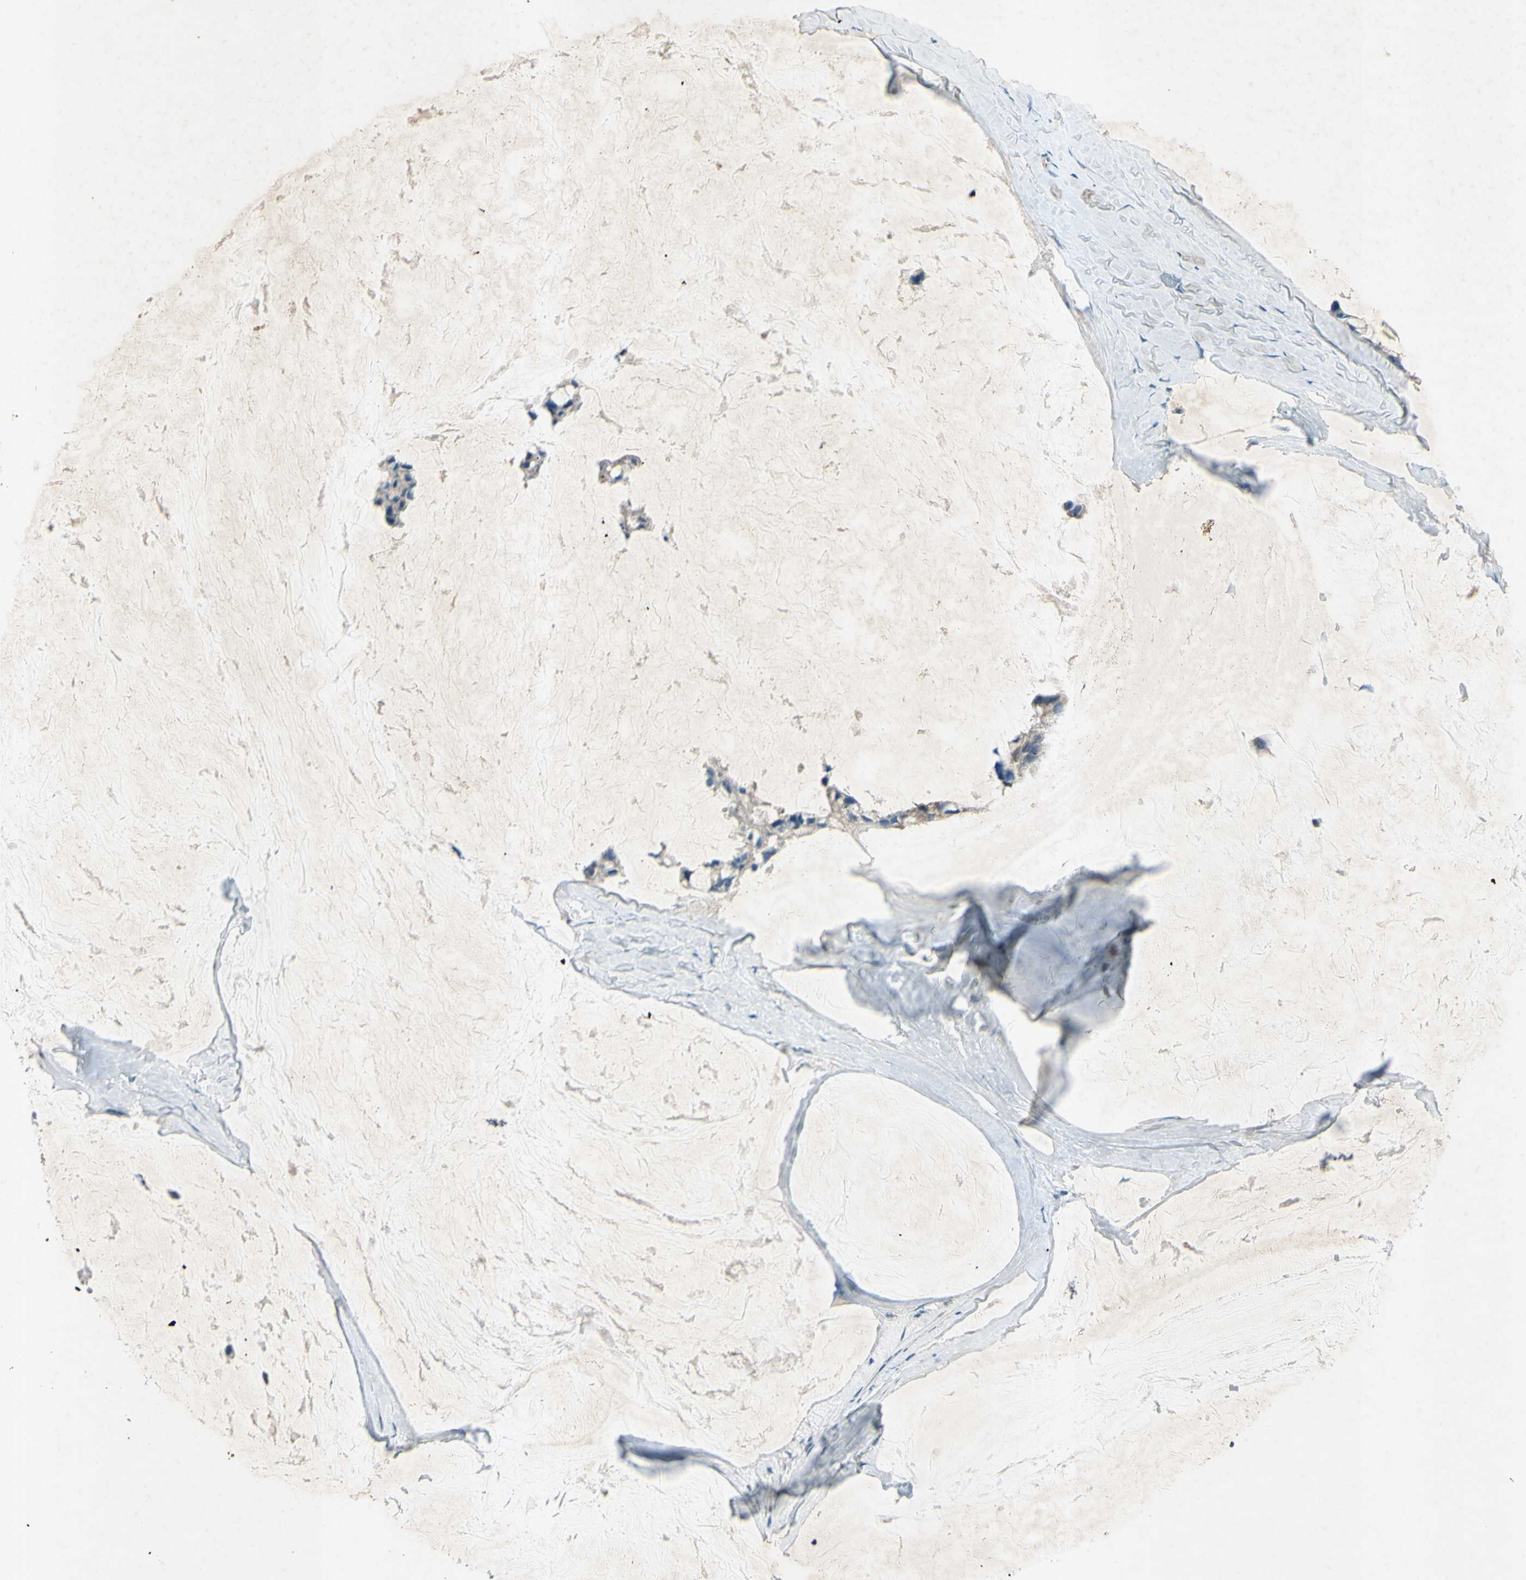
{"staining": {"intensity": "negative", "quantity": "none", "location": "none"}, "tissue": "ovarian cancer", "cell_type": "Tumor cells", "image_type": "cancer", "snomed": [{"axis": "morphology", "description": "Cystadenocarcinoma, mucinous, NOS"}, {"axis": "topography", "description": "Ovary"}], "caption": "Micrograph shows no significant protein positivity in tumor cells of ovarian cancer. (Stains: DAB immunohistochemistry with hematoxylin counter stain, Microscopy: brightfield microscopy at high magnification).", "gene": "AATK", "patient": {"sex": "female", "age": 39}}